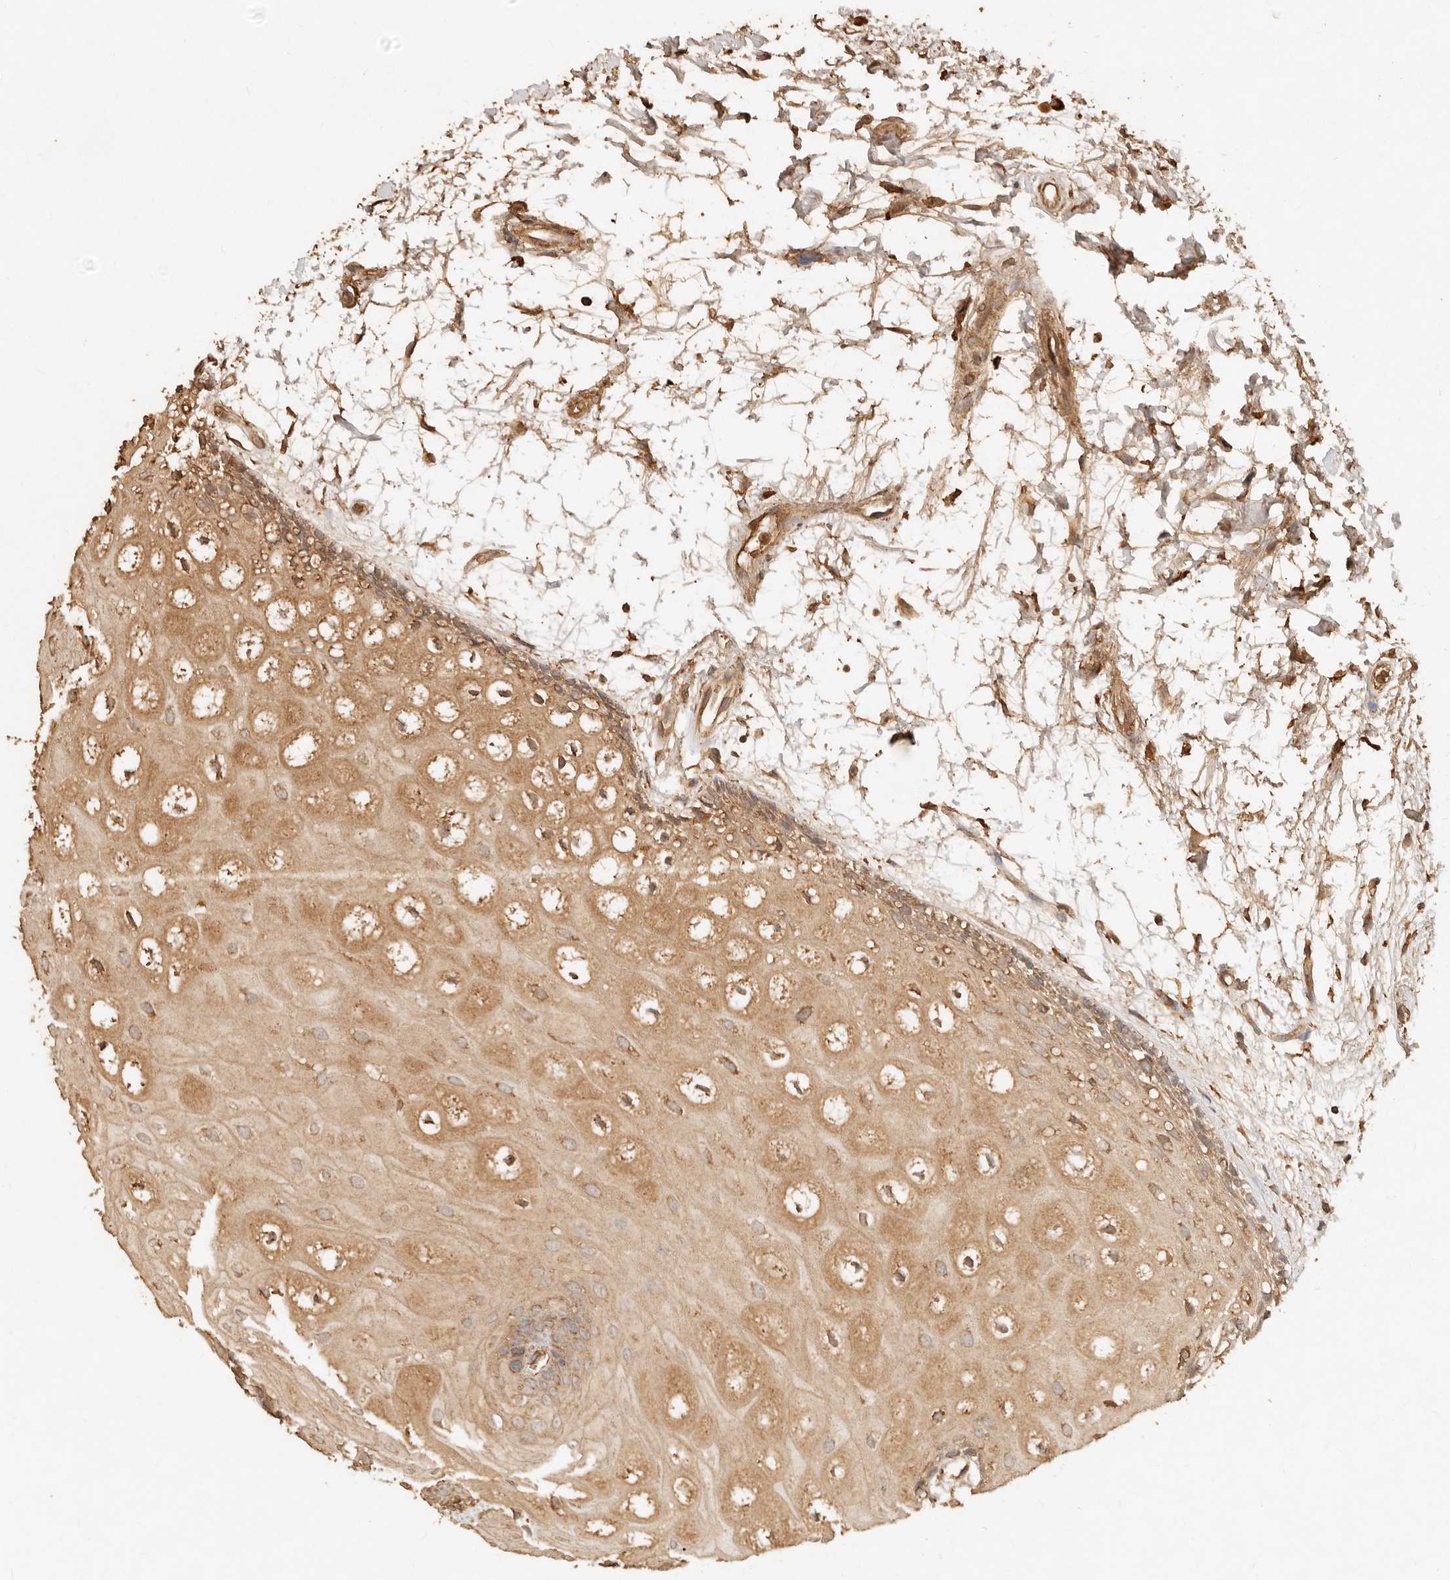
{"staining": {"intensity": "moderate", "quantity": ">75%", "location": "cytoplasmic/membranous"}, "tissue": "oral mucosa", "cell_type": "Squamous epithelial cells", "image_type": "normal", "snomed": [{"axis": "morphology", "description": "Normal tissue, NOS"}, {"axis": "topography", "description": "Skeletal muscle"}, {"axis": "topography", "description": "Oral tissue"}, {"axis": "topography", "description": "Peripheral nerve tissue"}], "caption": "High-magnification brightfield microscopy of unremarkable oral mucosa stained with DAB (3,3'-diaminobenzidine) (brown) and counterstained with hematoxylin (blue). squamous epithelial cells exhibit moderate cytoplasmic/membranous expression is seen in about>75% of cells.", "gene": "FAM180B", "patient": {"sex": "female", "age": 84}}